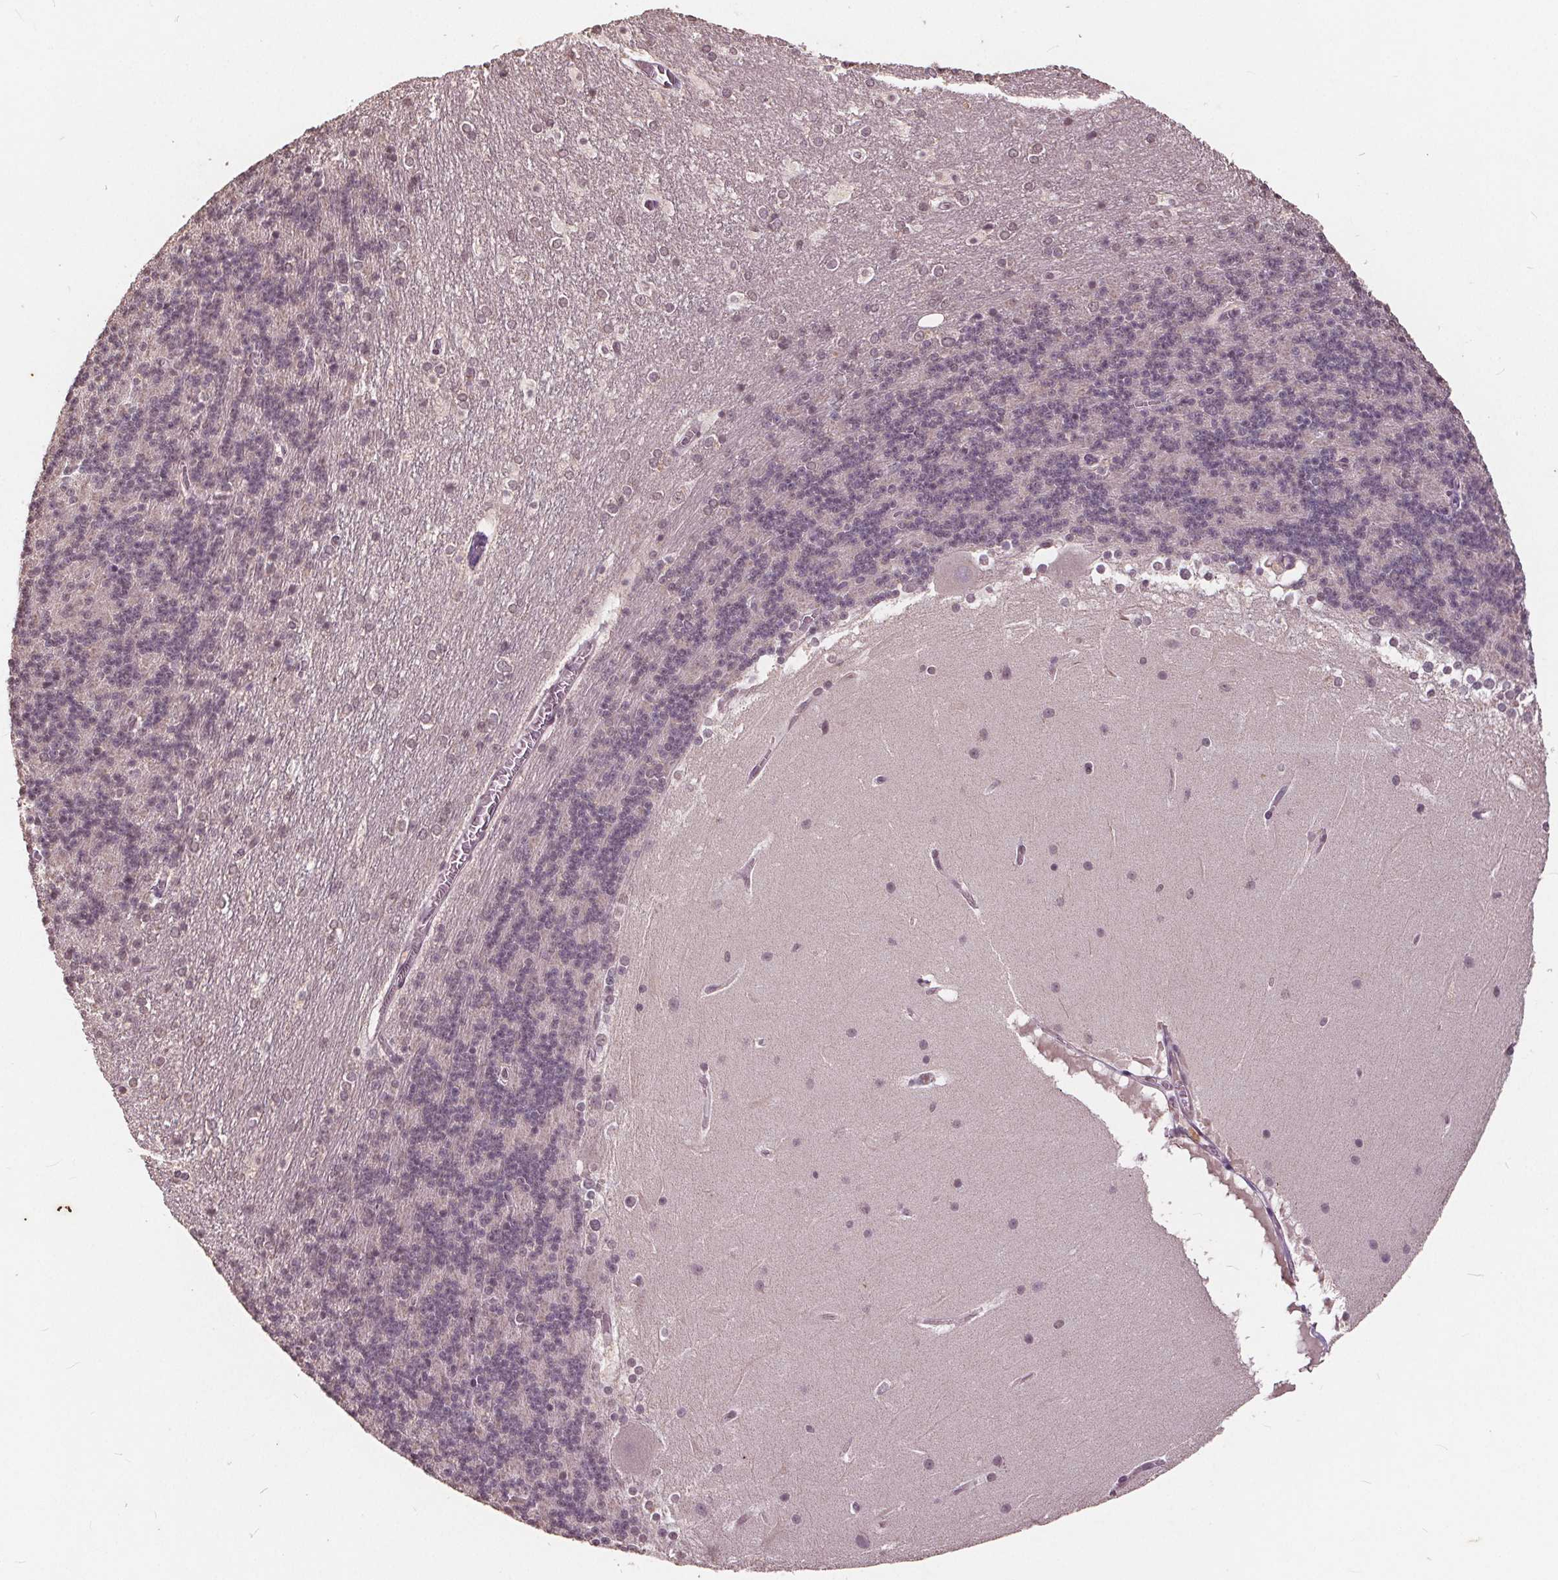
{"staining": {"intensity": "negative", "quantity": "none", "location": "none"}, "tissue": "cerebellum", "cell_type": "Cells in granular layer", "image_type": "normal", "snomed": [{"axis": "morphology", "description": "Normal tissue, NOS"}, {"axis": "topography", "description": "Cerebellum"}], "caption": "A high-resolution photomicrograph shows immunohistochemistry staining of benign cerebellum, which demonstrates no significant positivity in cells in granular layer.", "gene": "DNMT3B", "patient": {"sex": "female", "age": 19}}